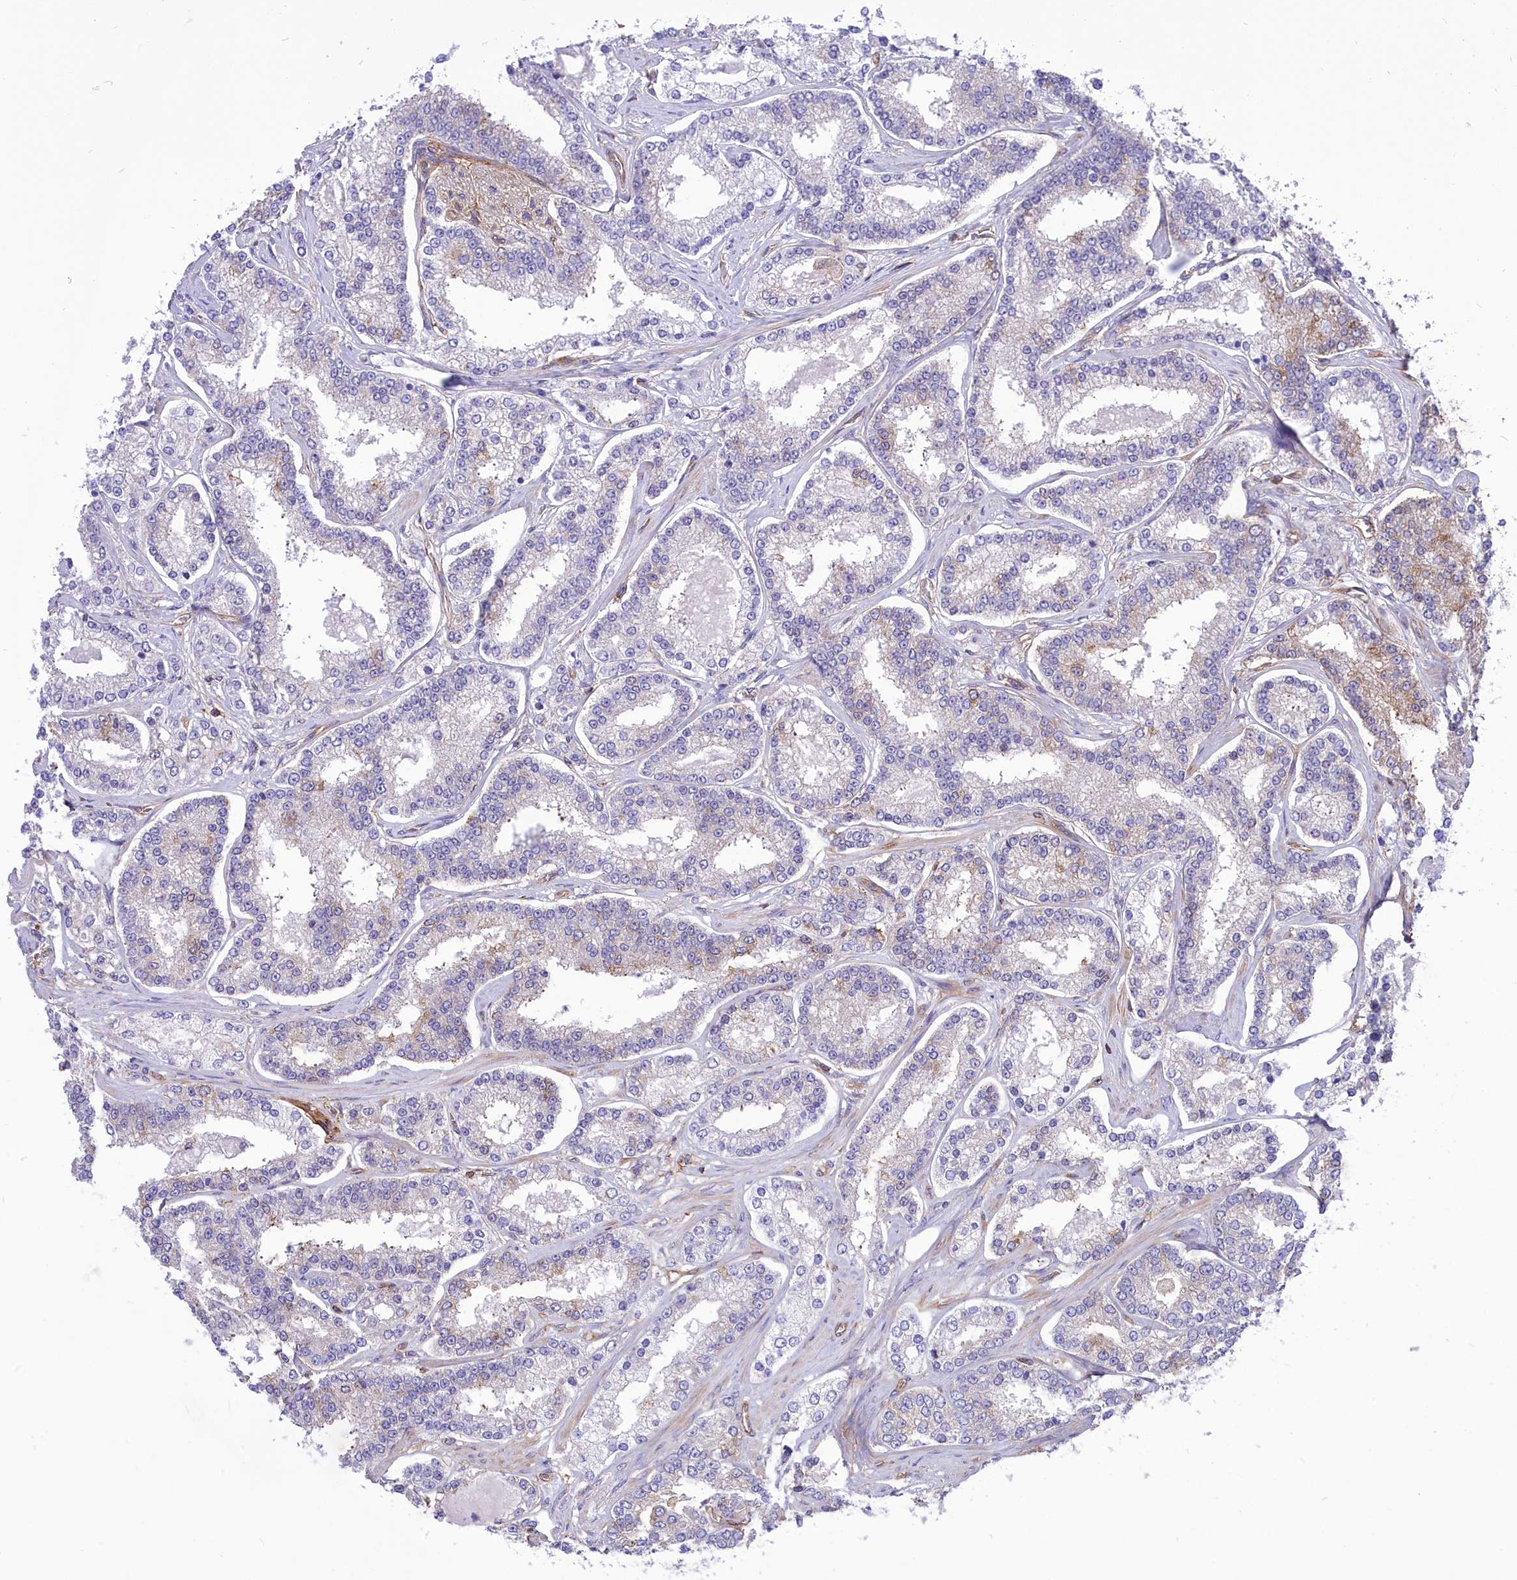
{"staining": {"intensity": "weak", "quantity": "<25%", "location": "cytoplasmic/membranous"}, "tissue": "prostate cancer", "cell_type": "Tumor cells", "image_type": "cancer", "snomed": [{"axis": "morphology", "description": "Normal tissue, NOS"}, {"axis": "morphology", "description": "Adenocarcinoma, High grade"}, {"axis": "topography", "description": "Prostate"}], "caption": "Immunohistochemical staining of prostate cancer (high-grade adenocarcinoma) demonstrates no significant staining in tumor cells. (Brightfield microscopy of DAB IHC at high magnification).", "gene": "SEPTIN9", "patient": {"sex": "male", "age": 83}}